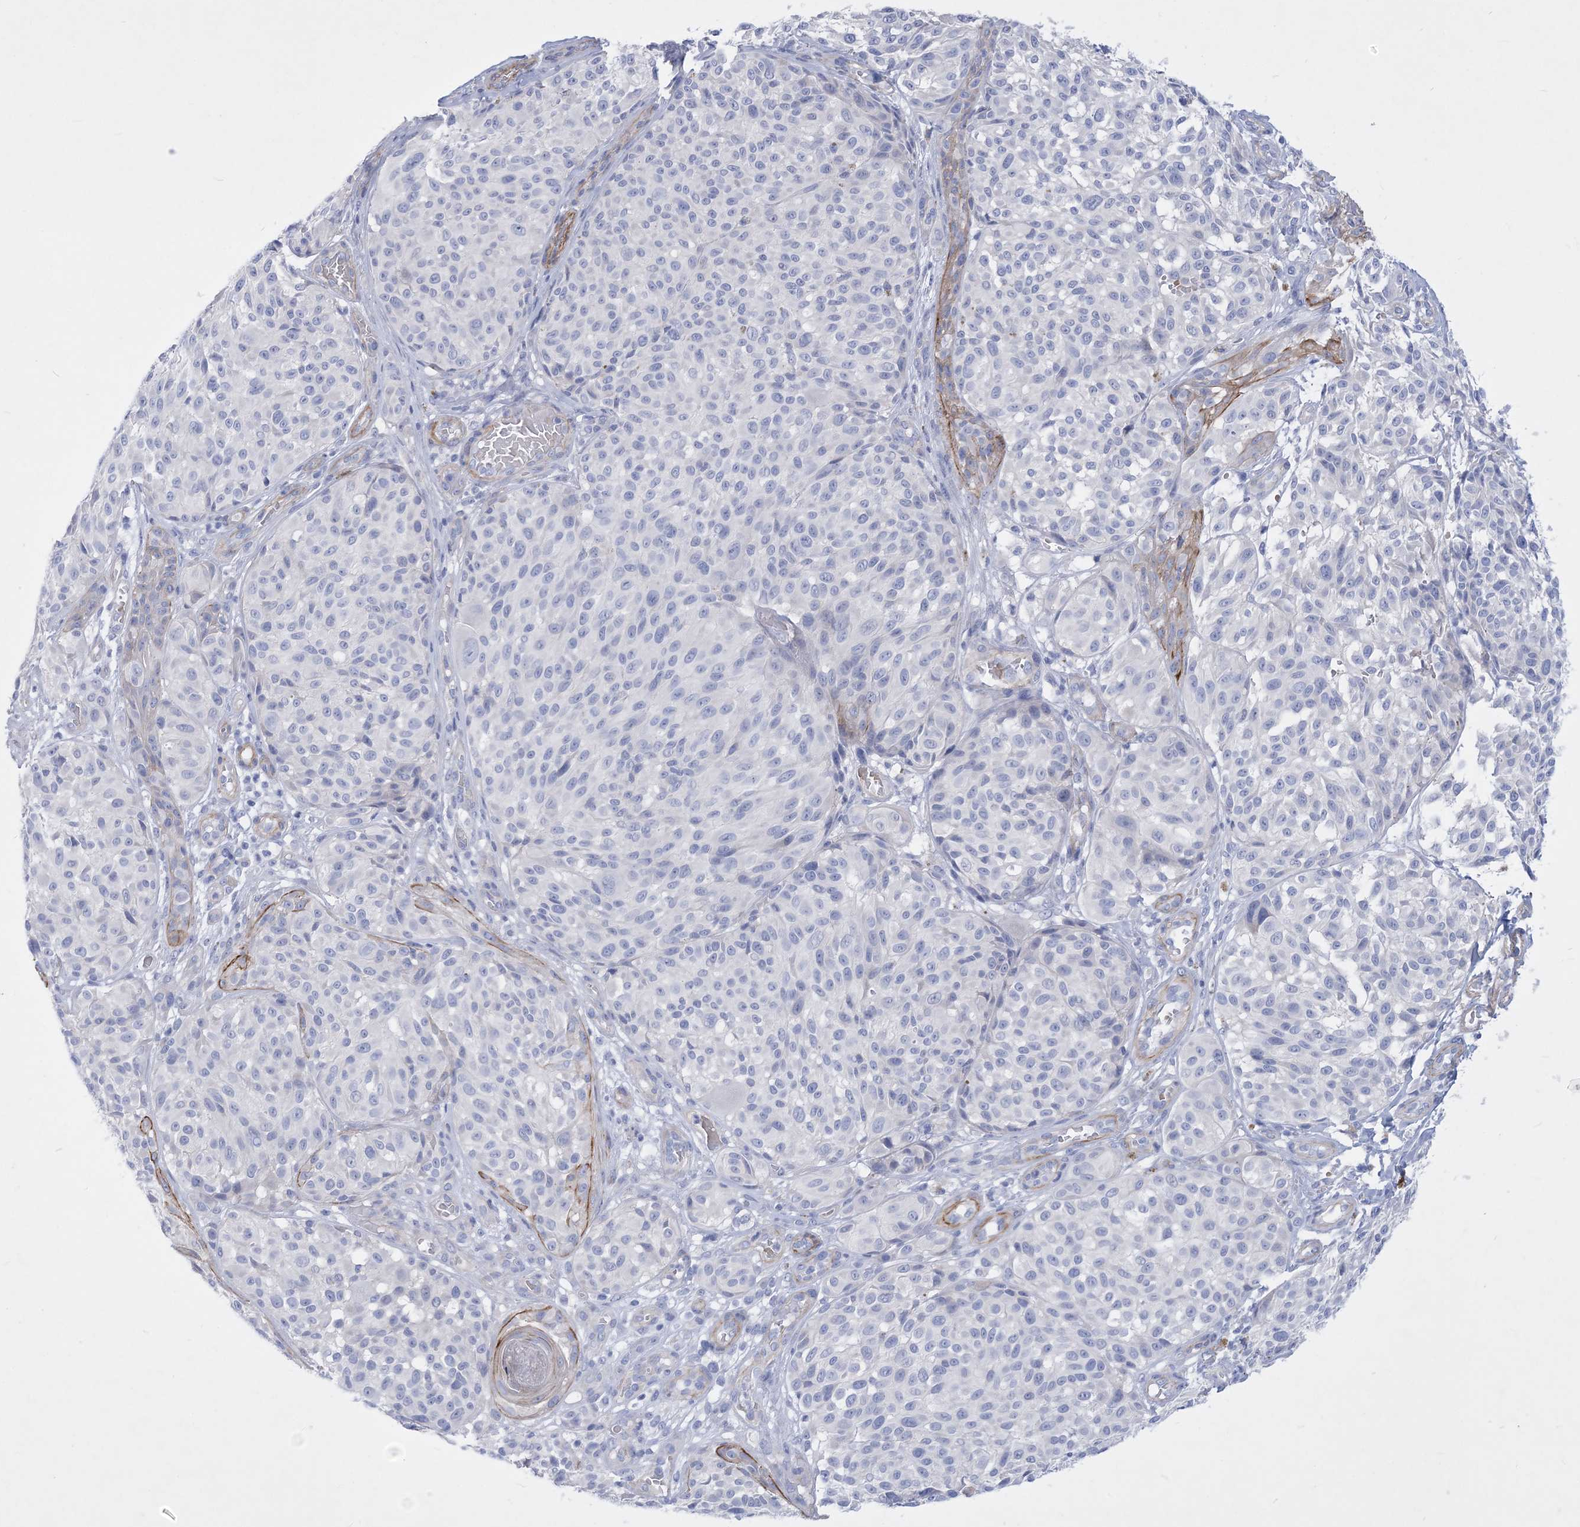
{"staining": {"intensity": "negative", "quantity": "none", "location": "none"}, "tissue": "melanoma", "cell_type": "Tumor cells", "image_type": "cancer", "snomed": [{"axis": "morphology", "description": "Malignant melanoma, NOS"}, {"axis": "topography", "description": "Skin"}], "caption": "Micrograph shows no significant protein positivity in tumor cells of malignant melanoma. (DAB (3,3'-diaminobenzidine) IHC visualized using brightfield microscopy, high magnification).", "gene": "WDR74", "patient": {"sex": "male", "age": 83}}